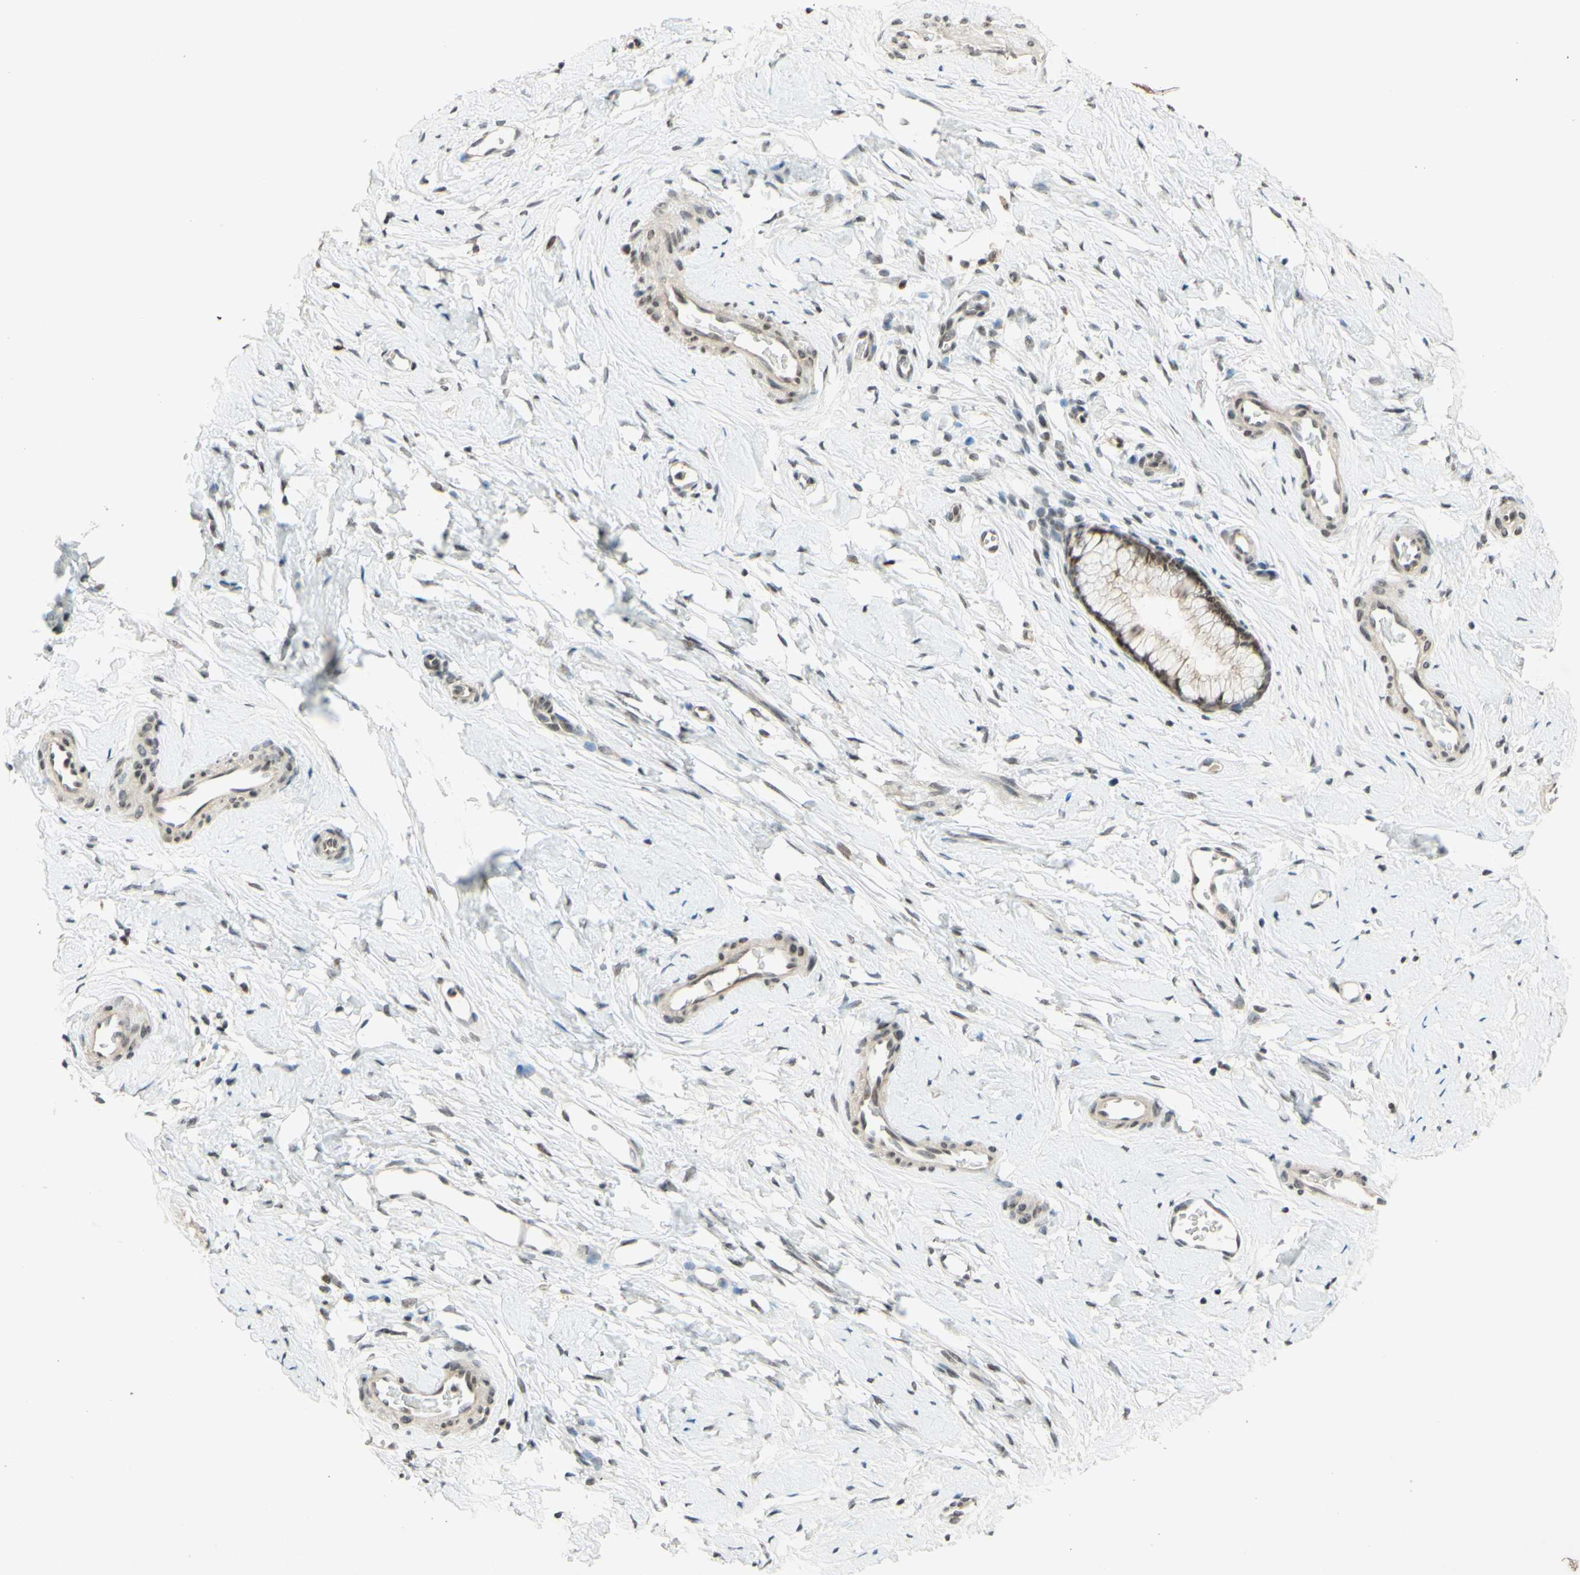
{"staining": {"intensity": "moderate", "quantity": ">75%", "location": "nuclear"}, "tissue": "cervix", "cell_type": "Glandular cells", "image_type": "normal", "snomed": [{"axis": "morphology", "description": "Normal tissue, NOS"}, {"axis": "topography", "description": "Cervix"}], "caption": "A high-resolution histopathology image shows immunohistochemistry (IHC) staining of unremarkable cervix, which shows moderate nuclear expression in approximately >75% of glandular cells.", "gene": "SMARCB1", "patient": {"sex": "female", "age": 65}}